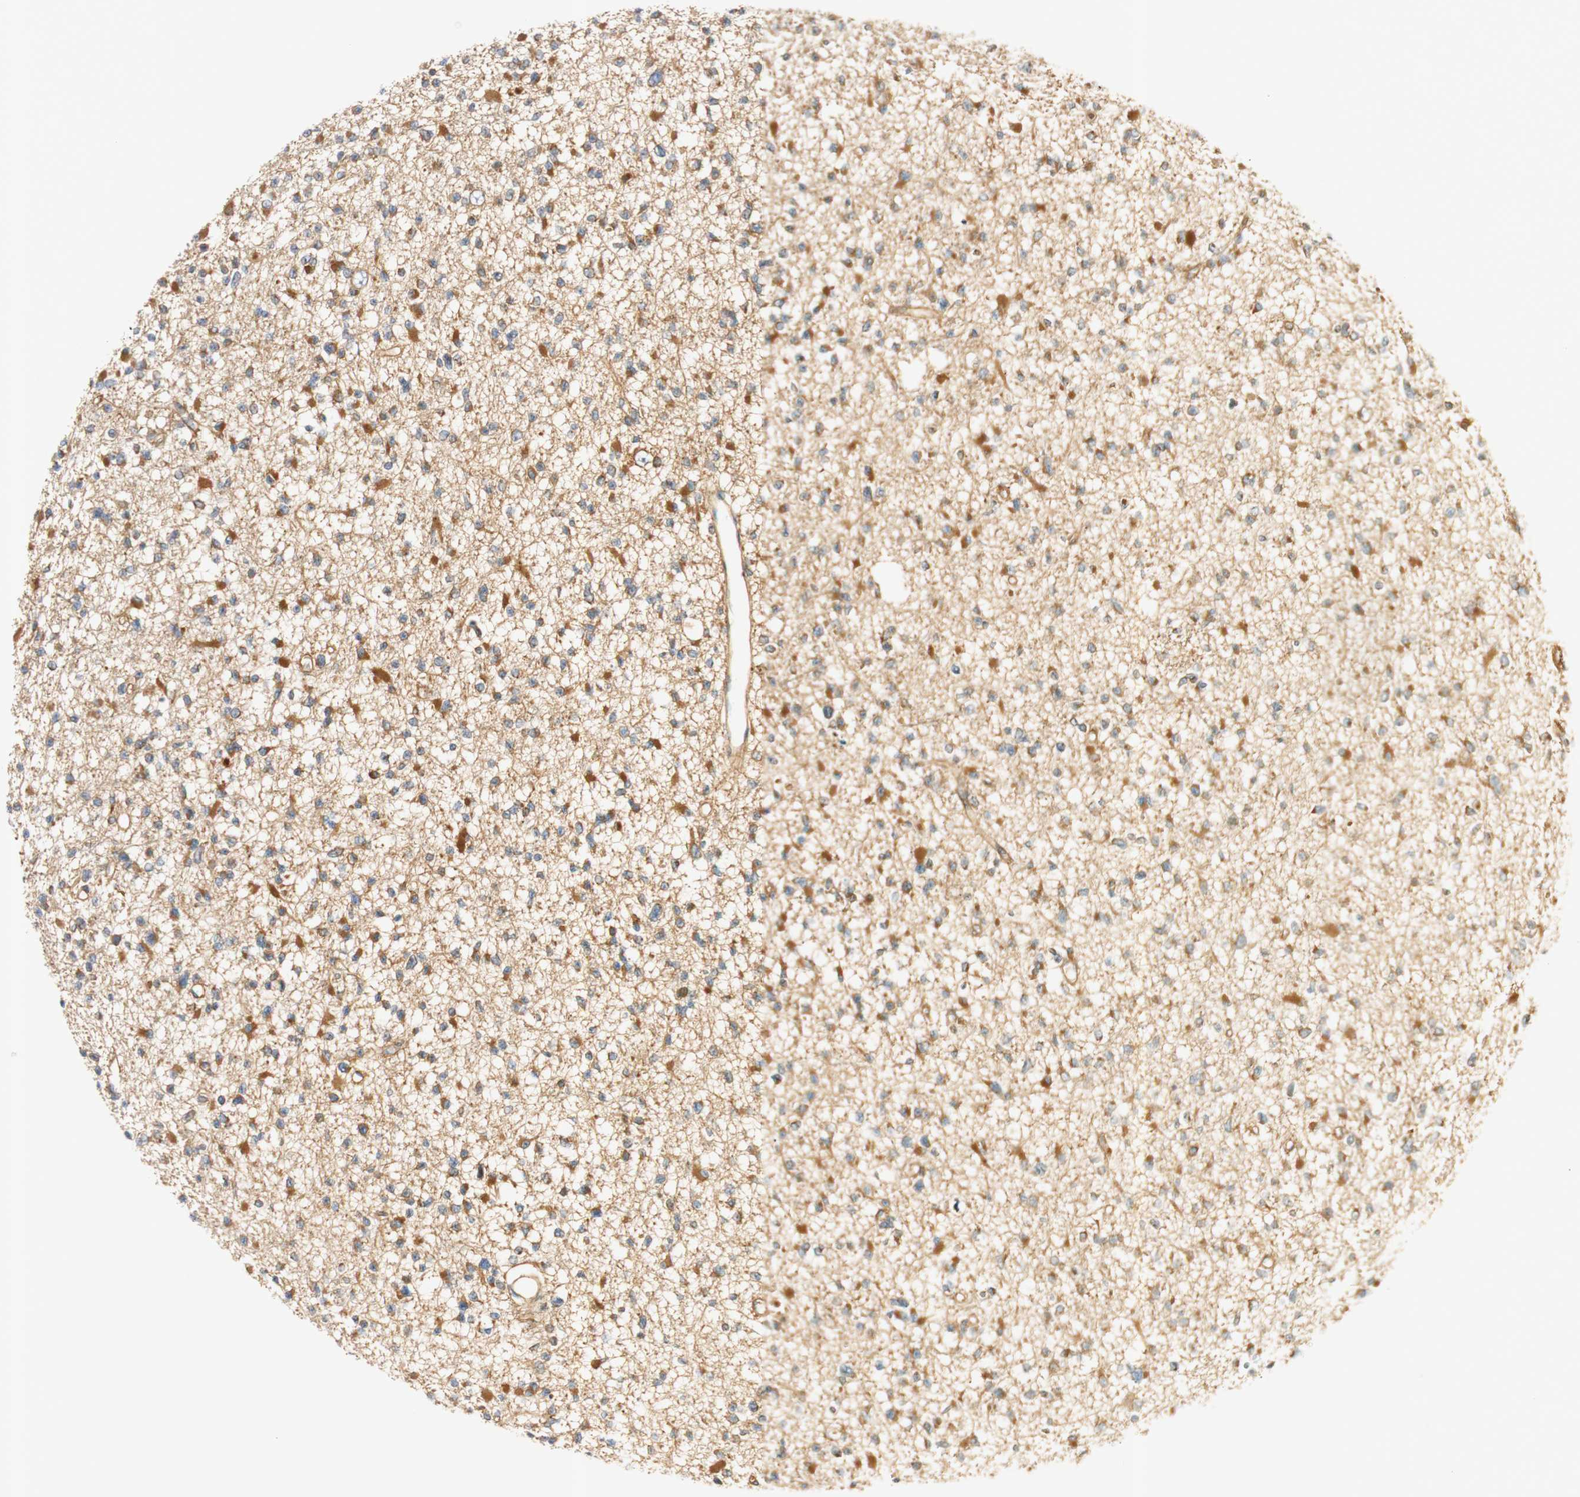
{"staining": {"intensity": "weak", "quantity": "25%-75%", "location": "cytoplasmic/membranous"}, "tissue": "glioma", "cell_type": "Tumor cells", "image_type": "cancer", "snomed": [{"axis": "morphology", "description": "Glioma, malignant, Low grade"}, {"axis": "topography", "description": "Brain"}], "caption": "Protein expression analysis of glioma exhibits weak cytoplasmic/membranous staining in about 25%-75% of tumor cells.", "gene": "STOM", "patient": {"sex": "female", "age": 22}}